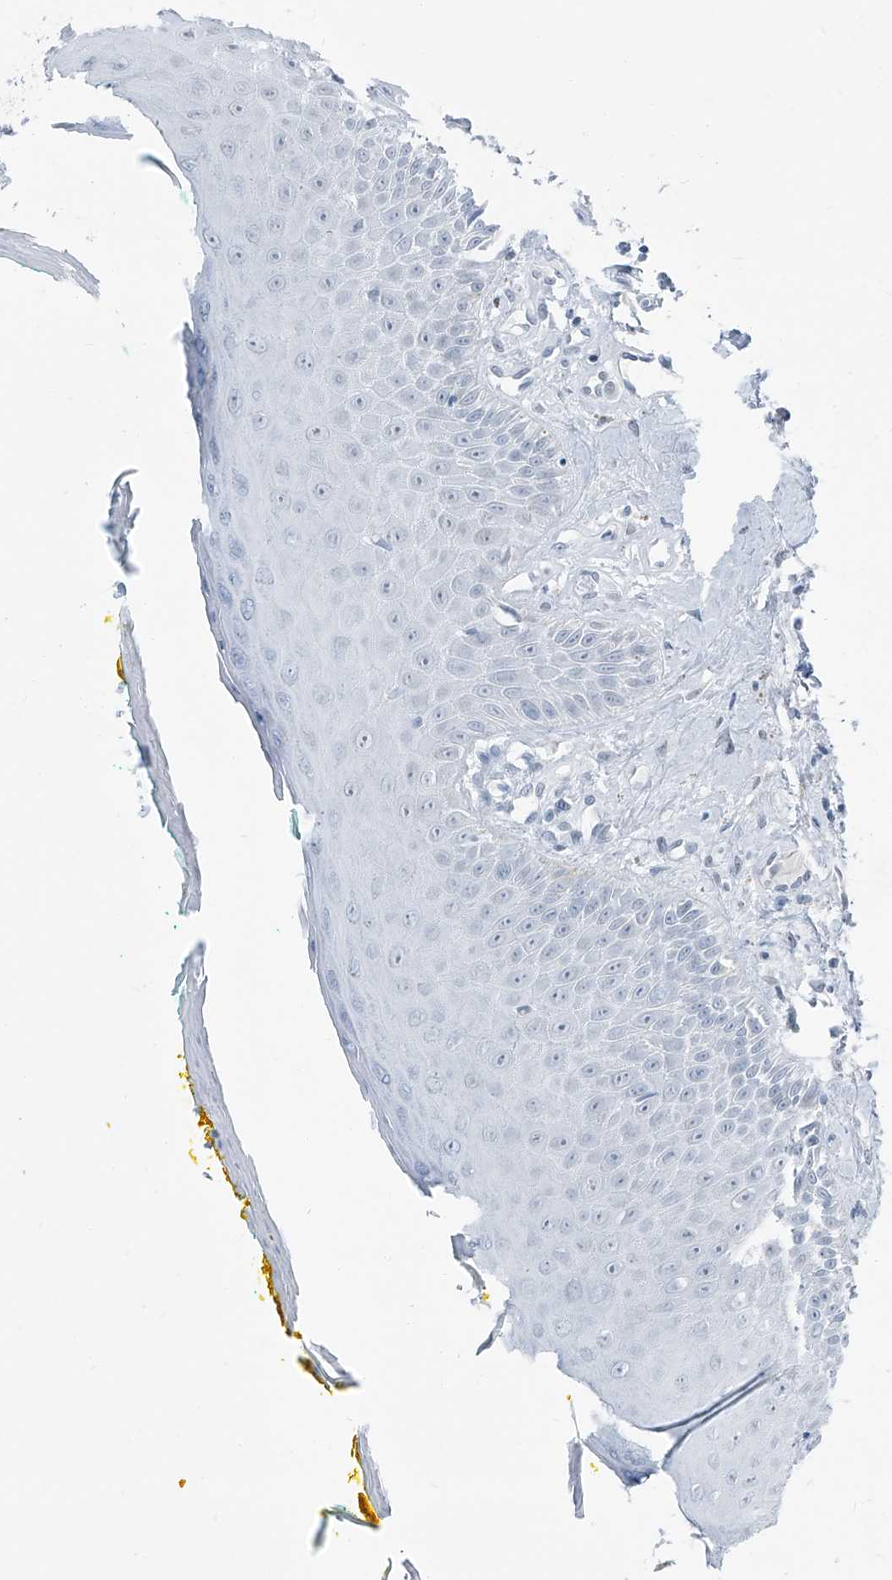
{"staining": {"intensity": "negative", "quantity": "none", "location": "none"}, "tissue": "oral mucosa", "cell_type": "Squamous epithelial cells", "image_type": "normal", "snomed": [{"axis": "morphology", "description": "Normal tissue, NOS"}, {"axis": "topography", "description": "Oral tissue"}], "caption": "The photomicrograph shows no staining of squamous epithelial cells in benign oral mucosa. (Stains: DAB (3,3'-diaminobenzidine) IHC with hematoxylin counter stain, Microscopy: brightfield microscopy at high magnification).", "gene": "RGN", "patient": {"sex": "female", "age": 70}}